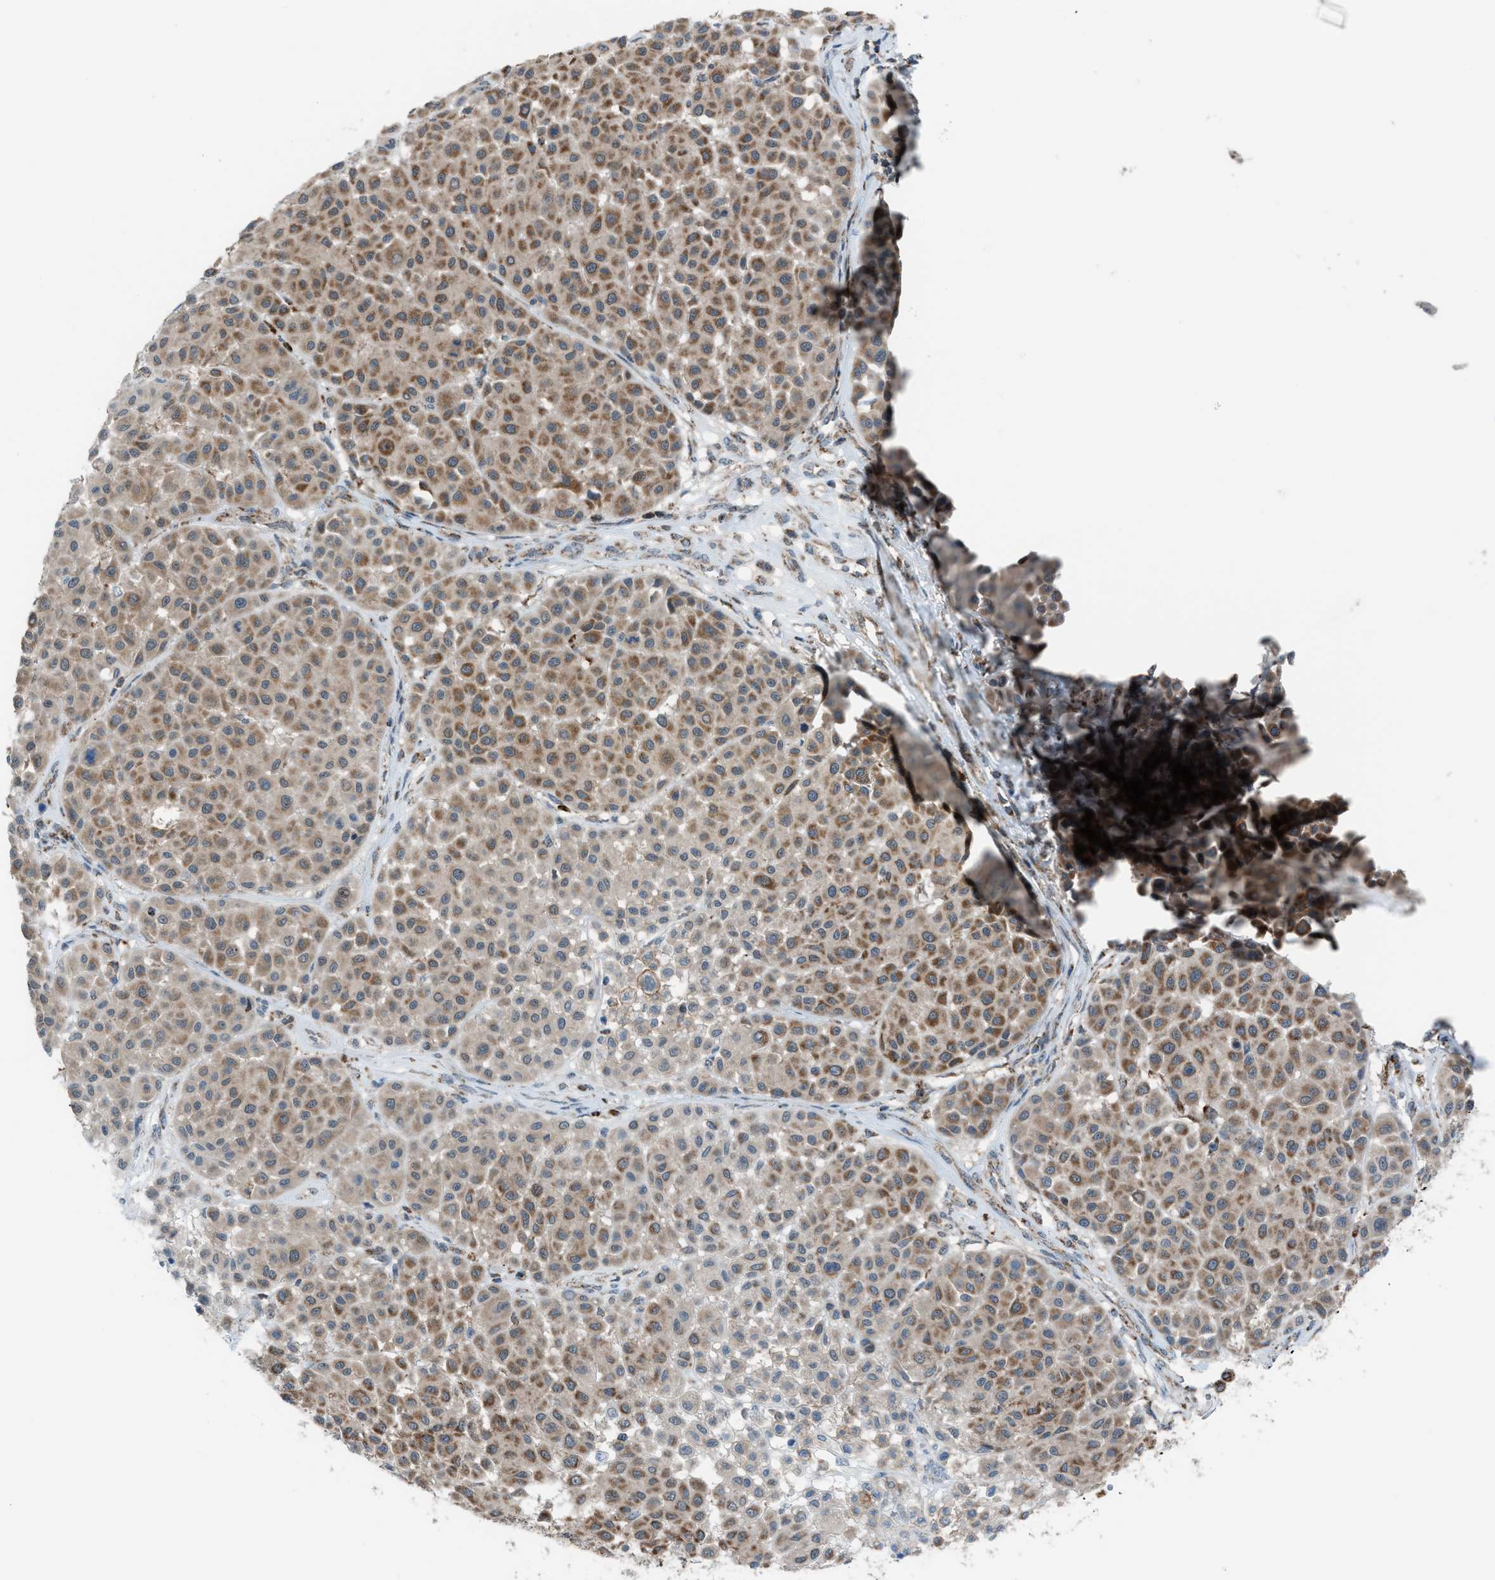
{"staining": {"intensity": "moderate", "quantity": ">75%", "location": "cytoplasmic/membranous"}, "tissue": "melanoma", "cell_type": "Tumor cells", "image_type": "cancer", "snomed": [{"axis": "morphology", "description": "Malignant melanoma, Metastatic site"}, {"axis": "topography", "description": "Soft tissue"}], "caption": "The photomicrograph displays staining of malignant melanoma (metastatic site), revealing moderate cytoplasmic/membranous protein expression (brown color) within tumor cells. Nuclei are stained in blue.", "gene": "SRM", "patient": {"sex": "male", "age": 41}}